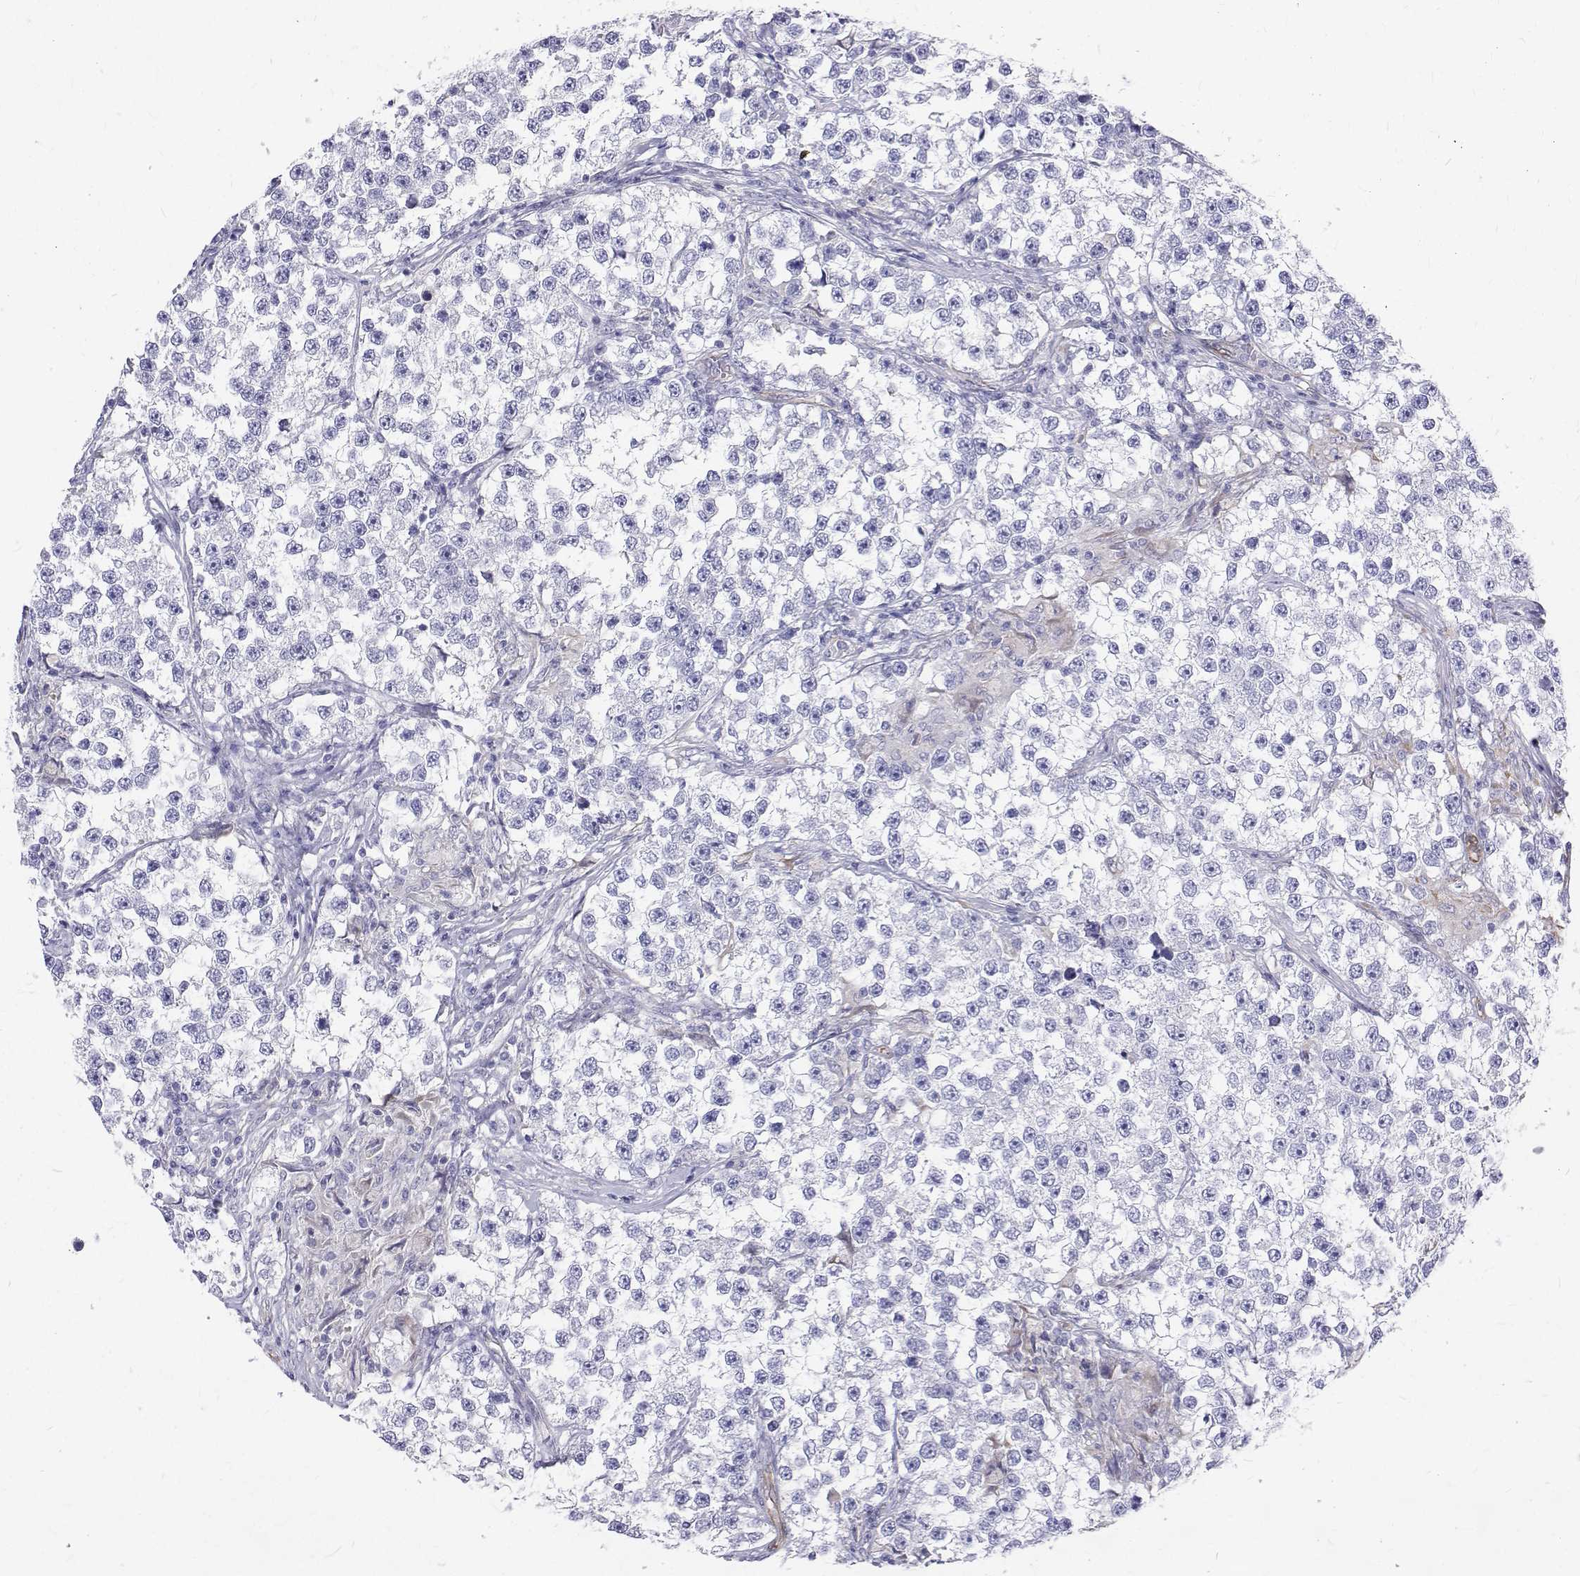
{"staining": {"intensity": "negative", "quantity": "none", "location": "none"}, "tissue": "testis cancer", "cell_type": "Tumor cells", "image_type": "cancer", "snomed": [{"axis": "morphology", "description": "Seminoma, NOS"}, {"axis": "topography", "description": "Testis"}], "caption": "Immunohistochemistry of human testis seminoma displays no positivity in tumor cells.", "gene": "OPRPN", "patient": {"sex": "male", "age": 46}}